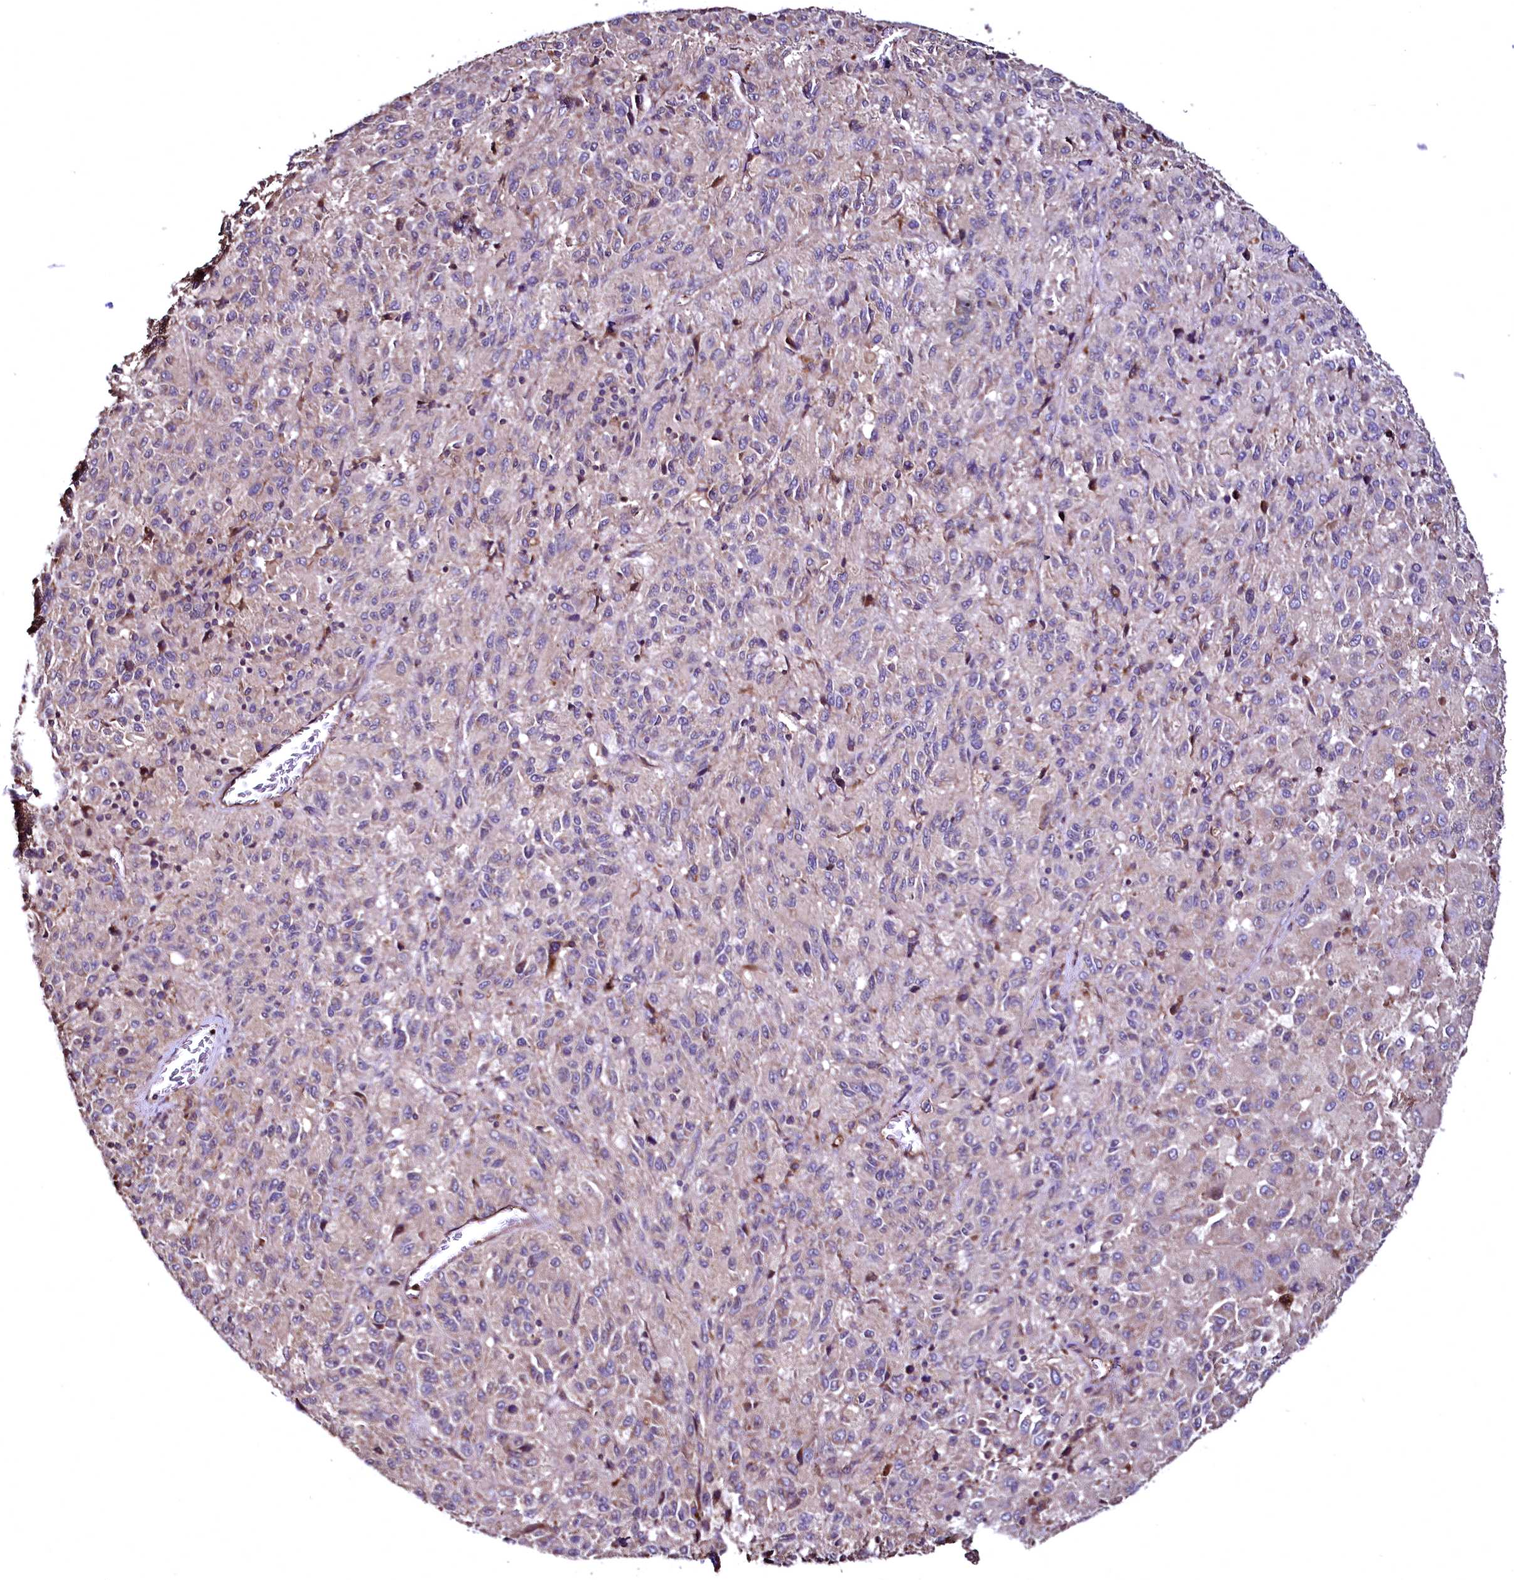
{"staining": {"intensity": "weak", "quantity": "25%-75%", "location": "cytoplasmic/membranous"}, "tissue": "melanoma", "cell_type": "Tumor cells", "image_type": "cancer", "snomed": [{"axis": "morphology", "description": "Malignant melanoma, Metastatic site"}, {"axis": "topography", "description": "Lung"}], "caption": "Weak cytoplasmic/membranous protein positivity is seen in about 25%-75% of tumor cells in melanoma.", "gene": "TBCEL", "patient": {"sex": "male", "age": 64}}